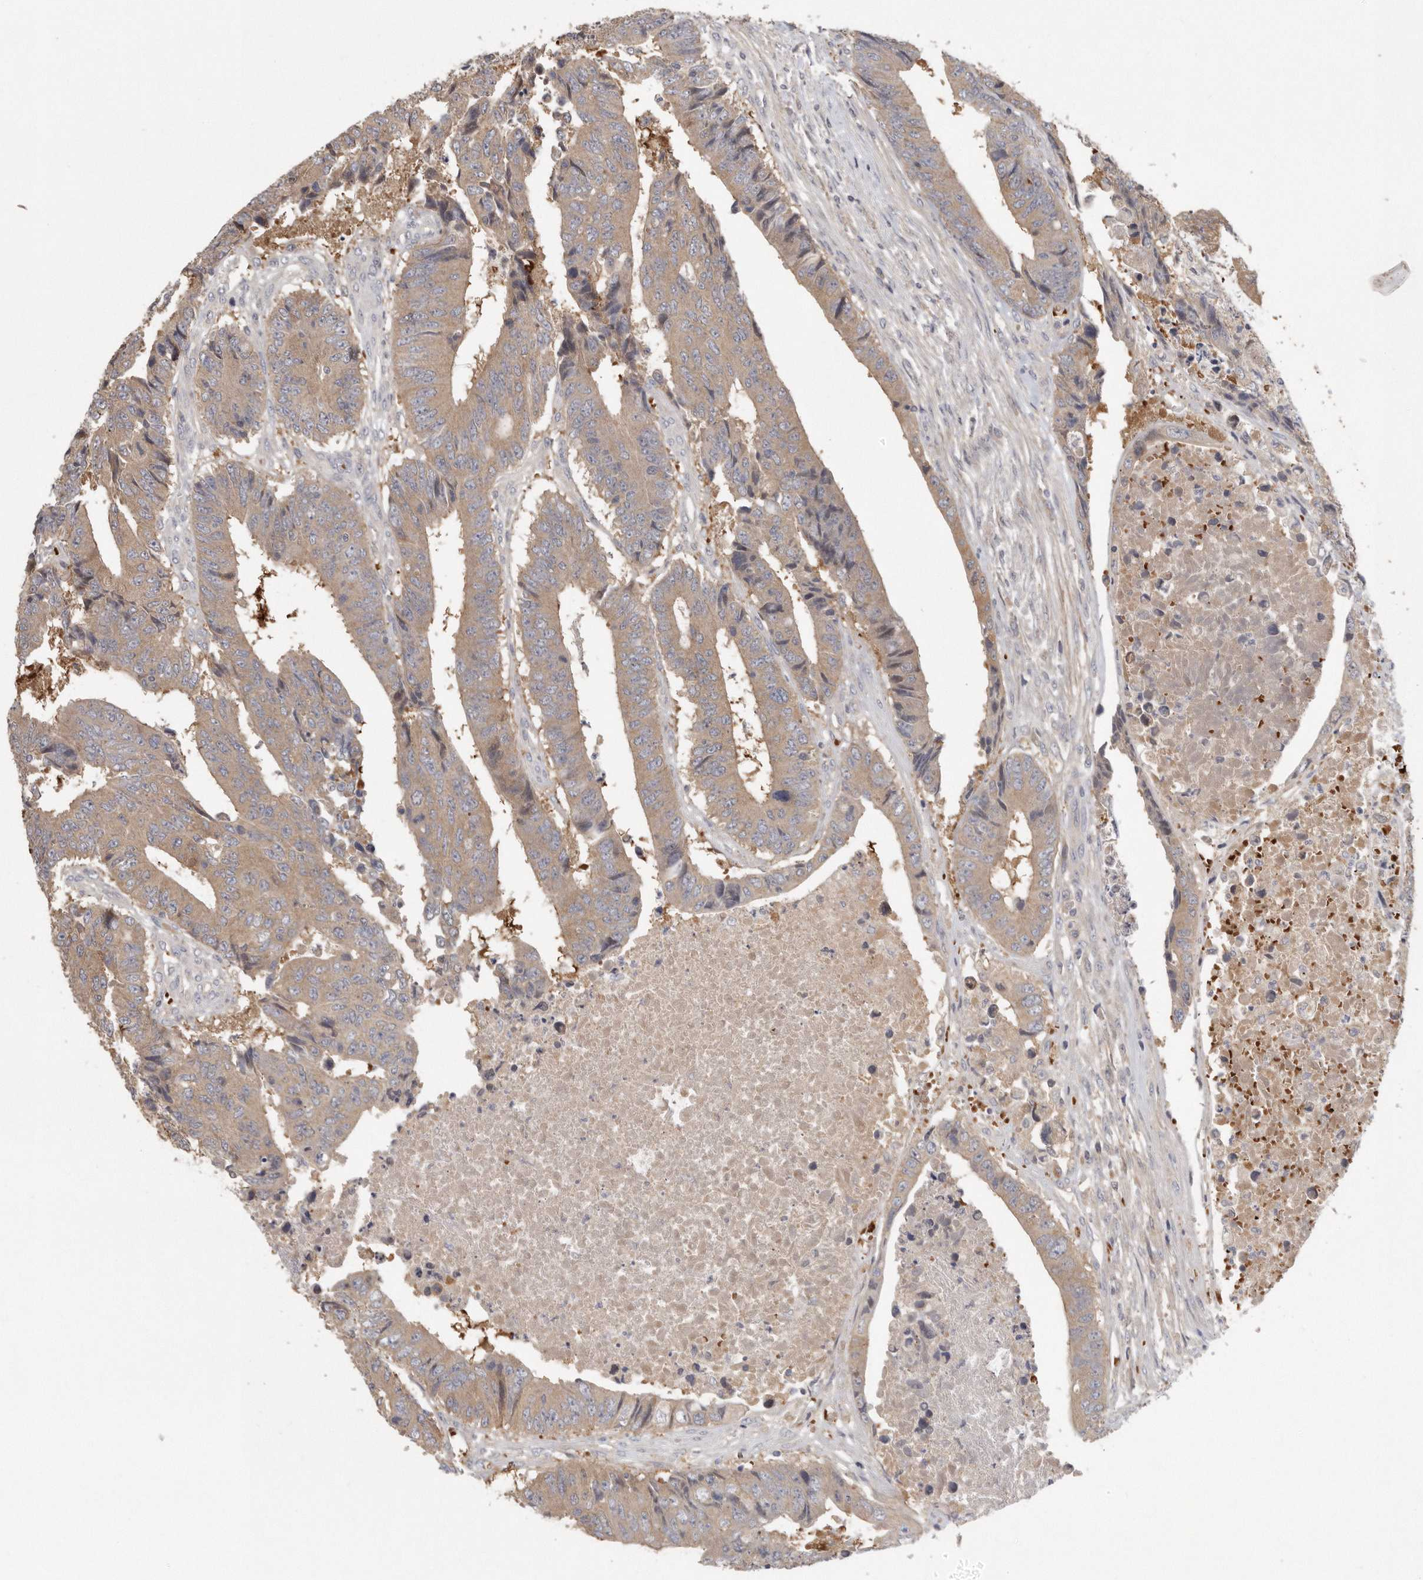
{"staining": {"intensity": "moderate", "quantity": ">75%", "location": "cytoplasmic/membranous"}, "tissue": "colorectal cancer", "cell_type": "Tumor cells", "image_type": "cancer", "snomed": [{"axis": "morphology", "description": "Adenocarcinoma, NOS"}, {"axis": "topography", "description": "Rectum"}], "caption": "About >75% of tumor cells in human colorectal cancer (adenocarcinoma) reveal moderate cytoplasmic/membranous protein positivity as visualized by brown immunohistochemical staining.", "gene": "CFAP298", "patient": {"sex": "male", "age": 84}}